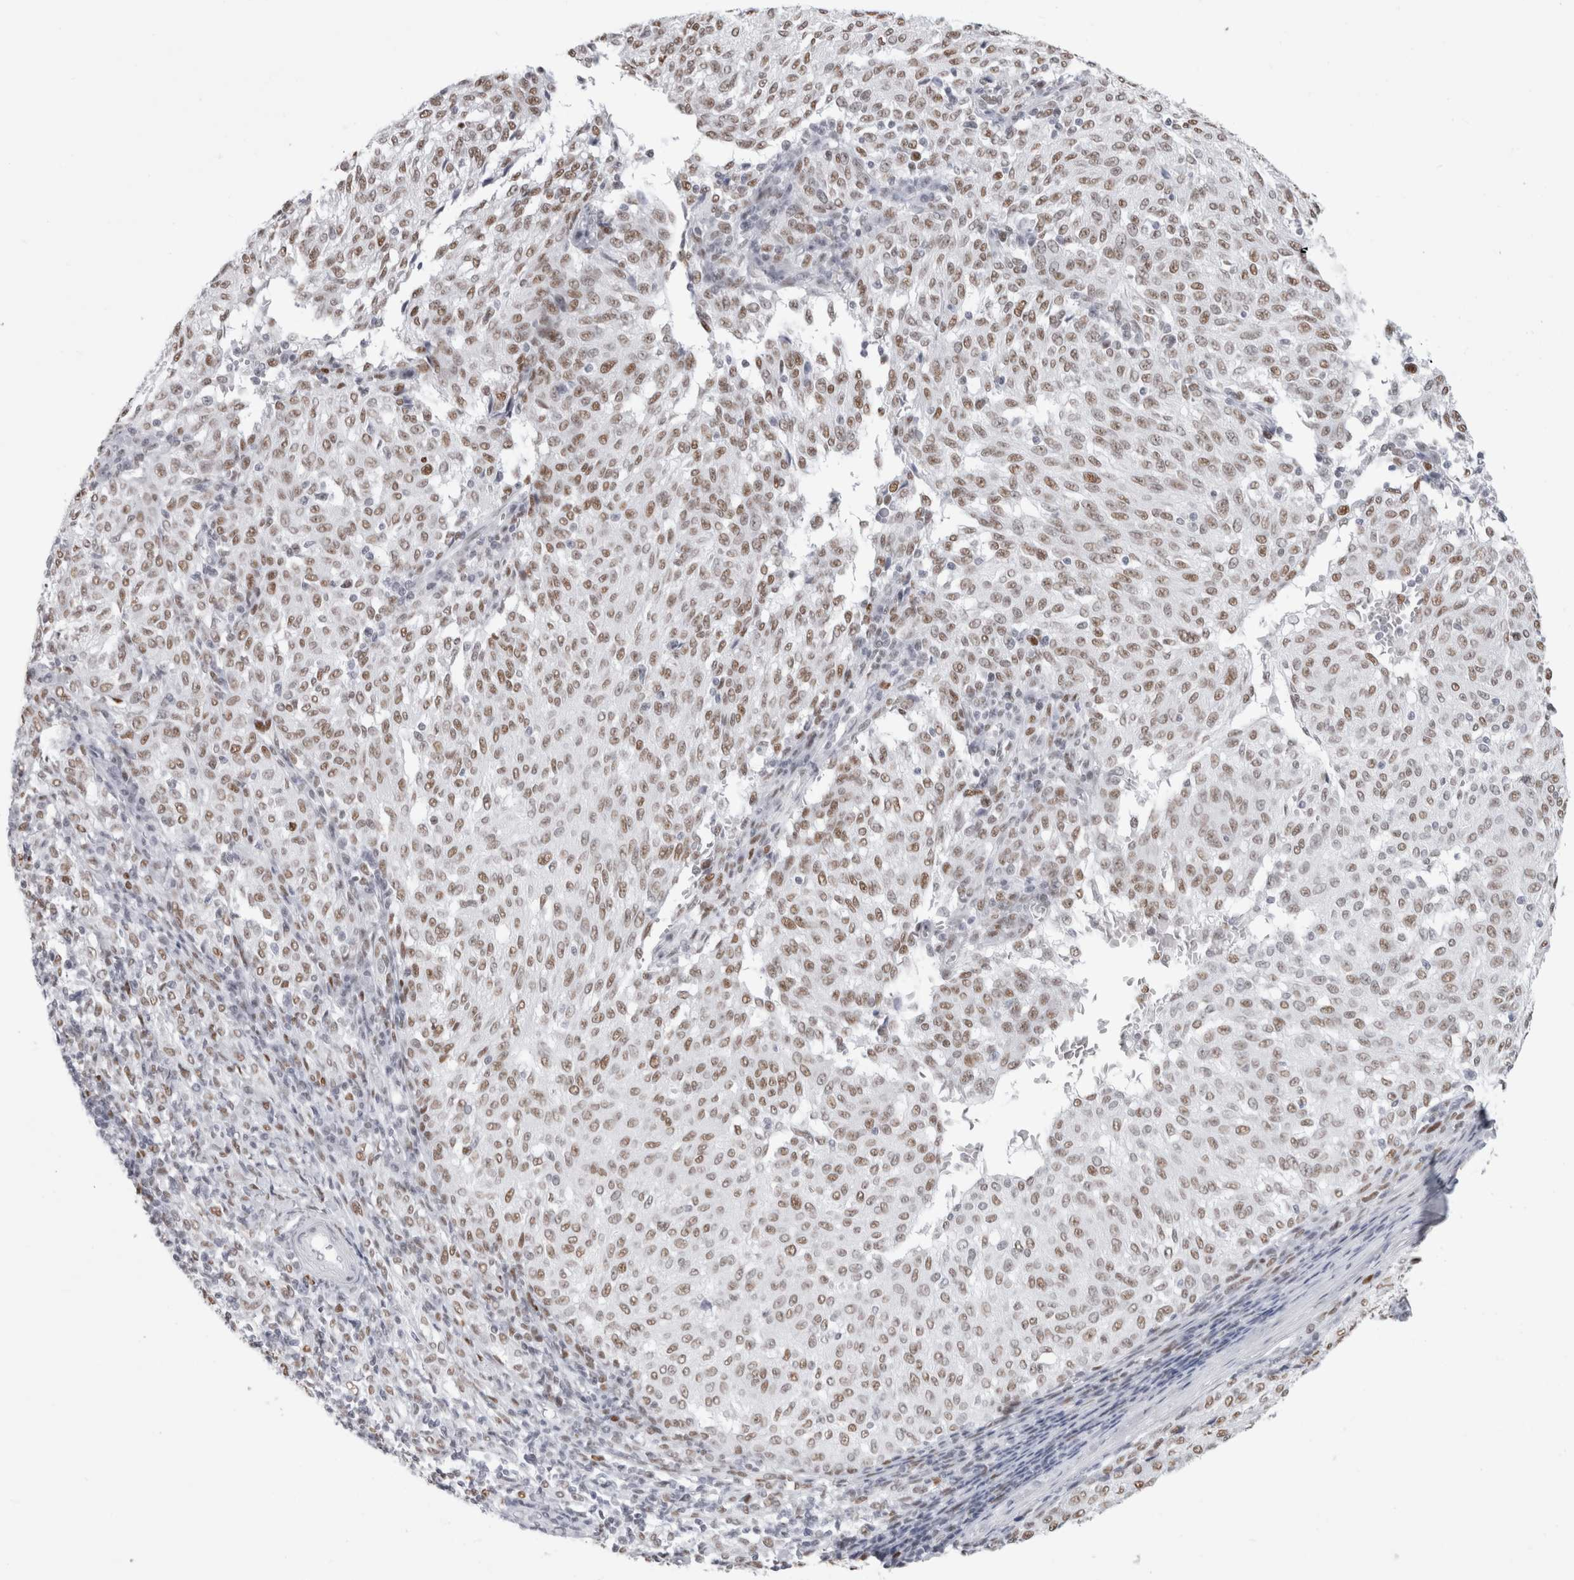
{"staining": {"intensity": "moderate", "quantity": ">75%", "location": "nuclear"}, "tissue": "melanoma", "cell_type": "Tumor cells", "image_type": "cancer", "snomed": [{"axis": "morphology", "description": "Malignant melanoma, NOS"}, {"axis": "topography", "description": "Skin"}], "caption": "About >75% of tumor cells in human malignant melanoma display moderate nuclear protein positivity as visualized by brown immunohistochemical staining.", "gene": "SMARCC1", "patient": {"sex": "female", "age": 72}}